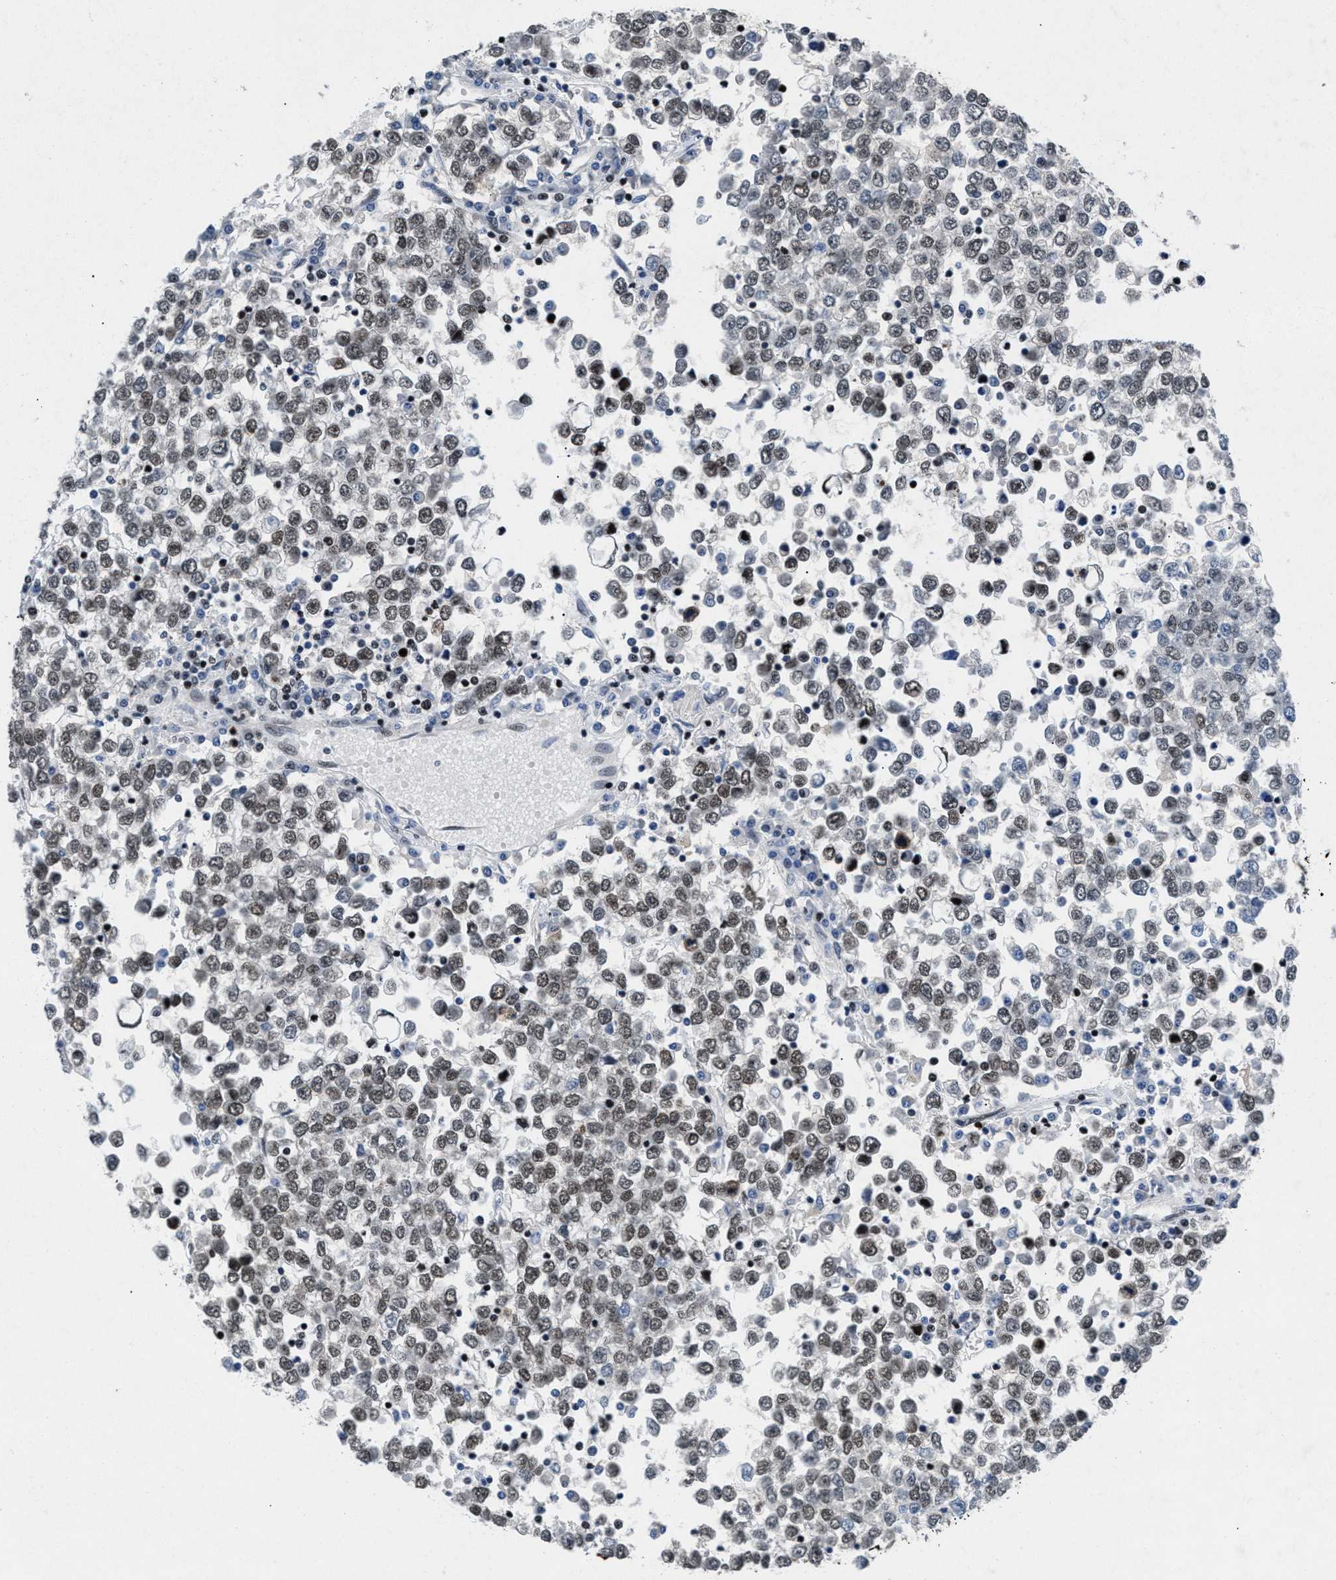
{"staining": {"intensity": "weak", "quantity": ">75%", "location": "nuclear"}, "tissue": "testis cancer", "cell_type": "Tumor cells", "image_type": "cancer", "snomed": [{"axis": "morphology", "description": "Seminoma, NOS"}, {"axis": "topography", "description": "Testis"}], "caption": "Weak nuclear expression is identified in approximately >75% of tumor cells in seminoma (testis).", "gene": "WDR81", "patient": {"sex": "male", "age": 65}}